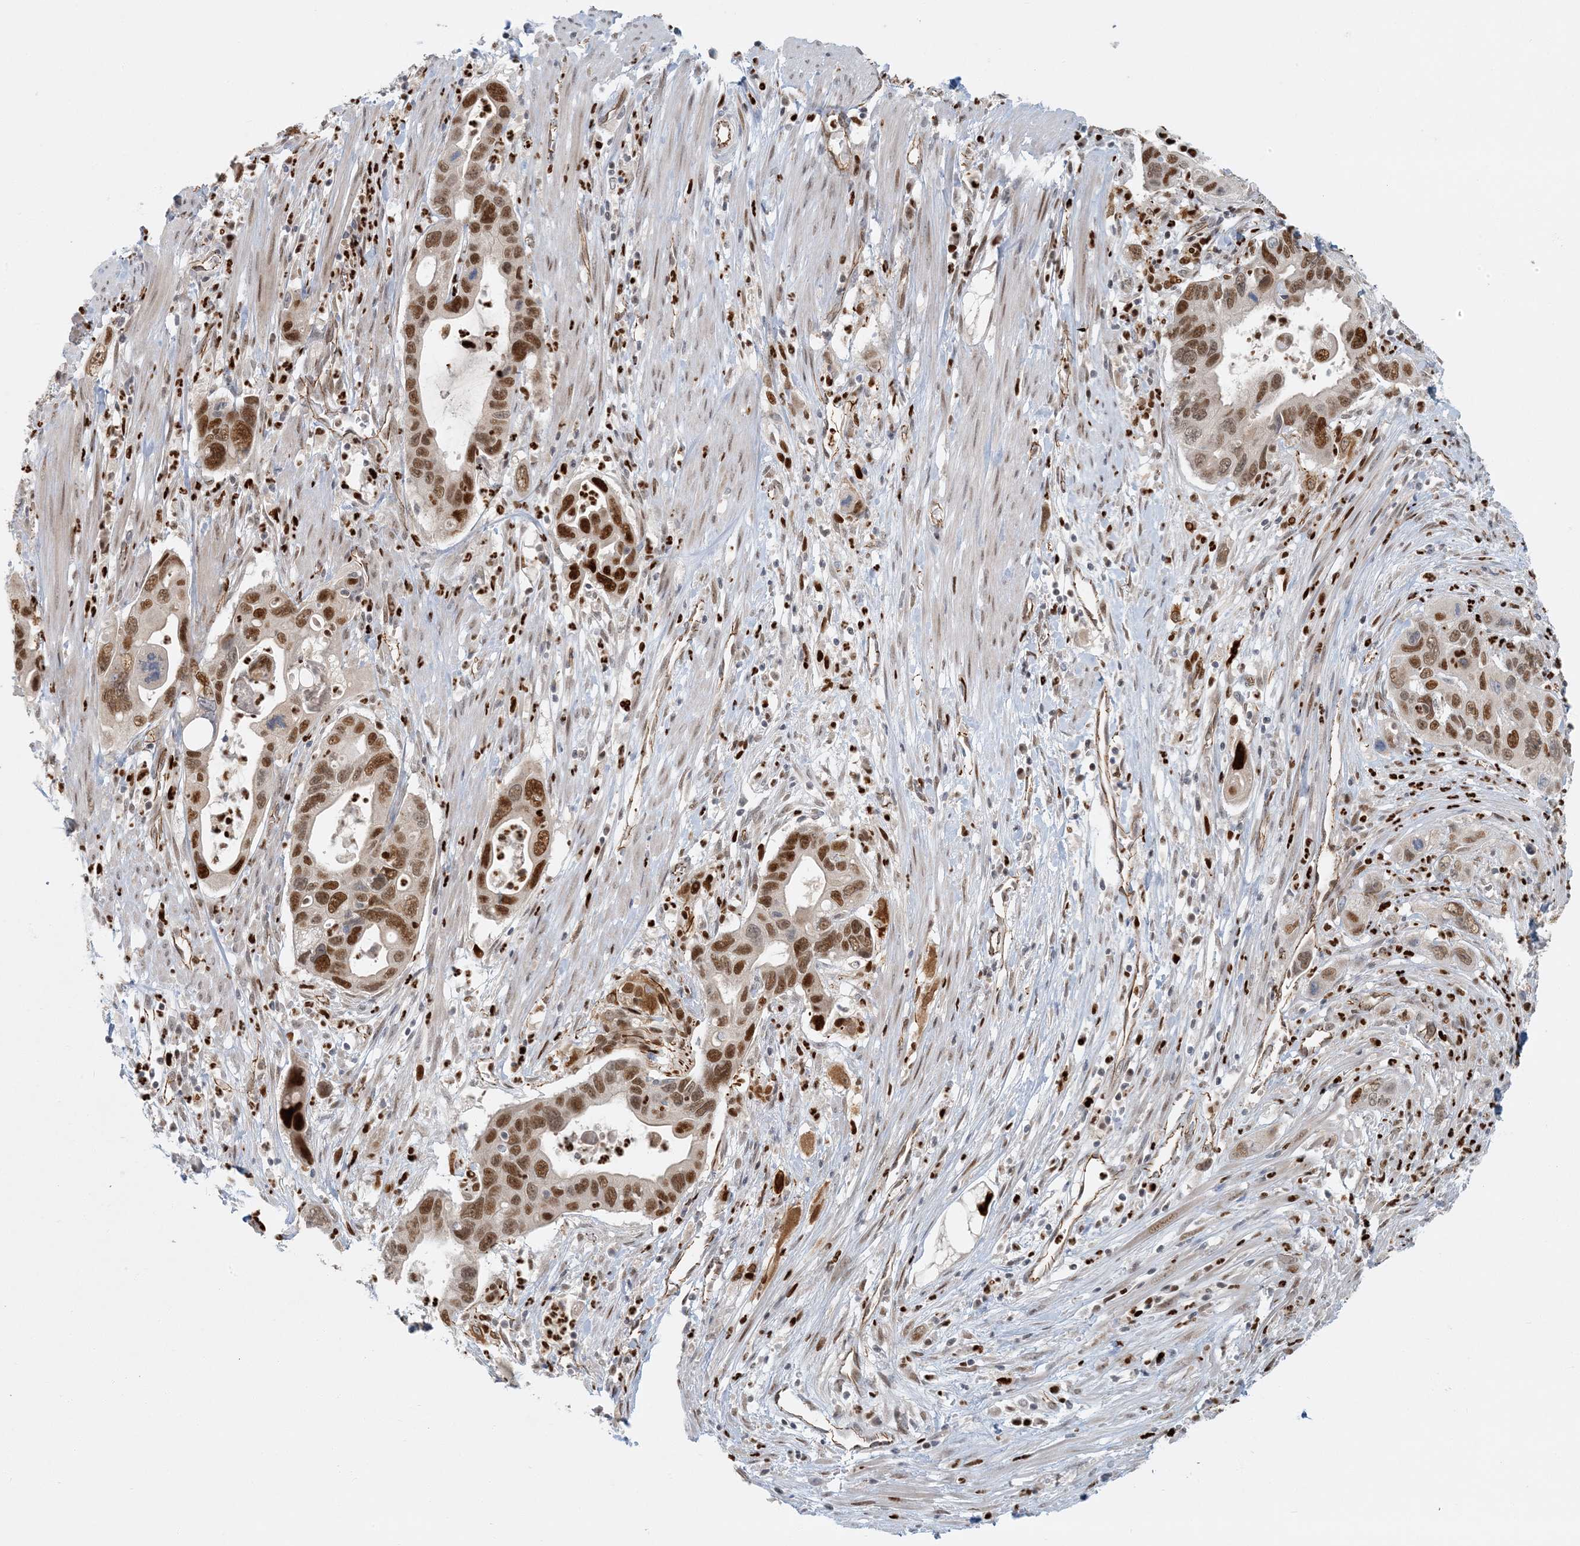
{"staining": {"intensity": "moderate", "quantity": ">75%", "location": "nuclear"}, "tissue": "pancreatic cancer", "cell_type": "Tumor cells", "image_type": "cancer", "snomed": [{"axis": "morphology", "description": "Adenocarcinoma, NOS"}, {"axis": "topography", "description": "Pancreas"}], "caption": "Immunohistochemical staining of pancreatic adenocarcinoma displays medium levels of moderate nuclear protein positivity in about >75% of tumor cells.", "gene": "AK9", "patient": {"sex": "female", "age": 71}}